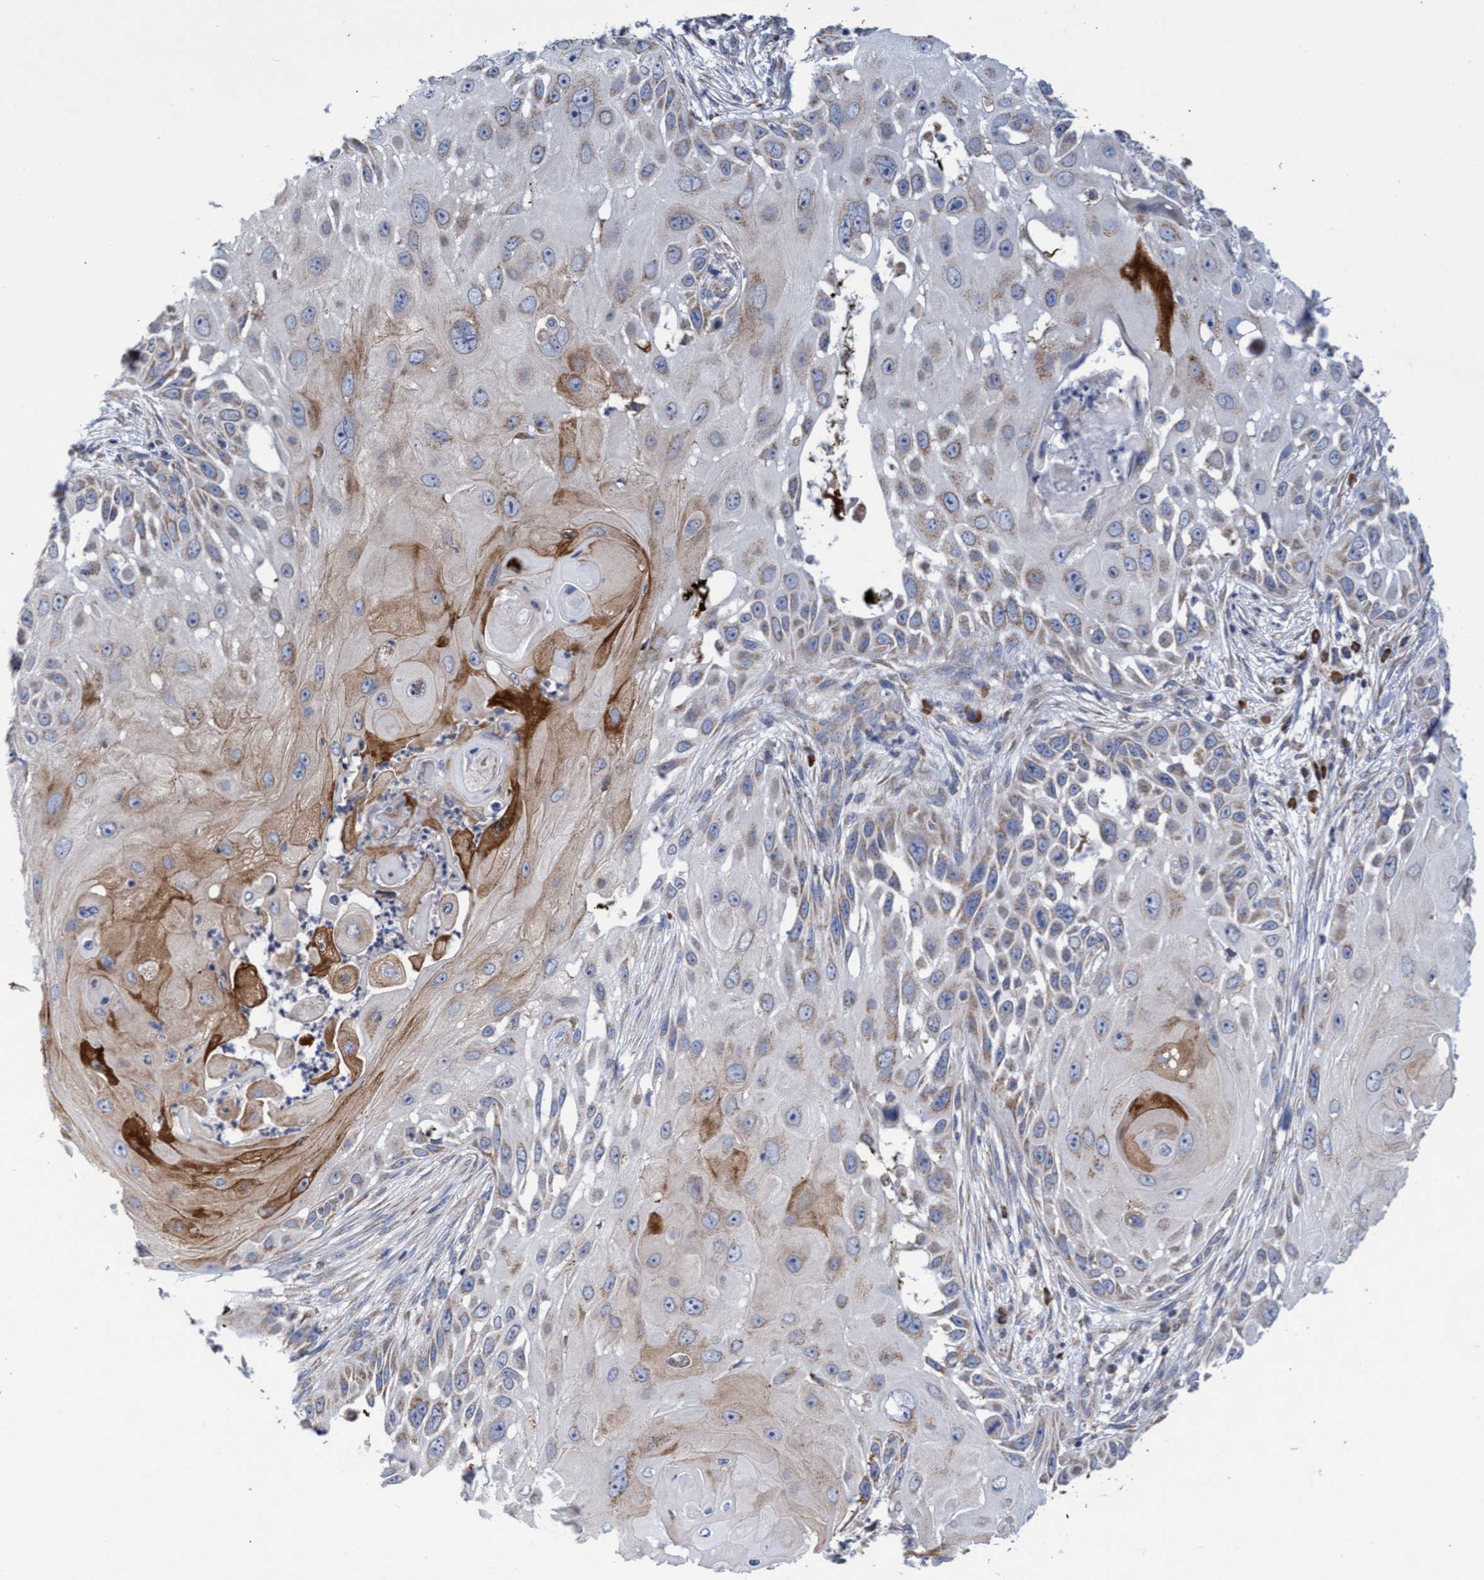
{"staining": {"intensity": "strong", "quantity": "<25%", "location": "cytoplasmic/membranous"}, "tissue": "skin cancer", "cell_type": "Tumor cells", "image_type": "cancer", "snomed": [{"axis": "morphology", "description": "Squamous cell carcinoma, NOS"}, {"axis": "topography", "description": "Skin"}], "caption": "Strong cytoplasmic/membranous positivity for a protein is appreciated in about <25% of tumor cells of skin cancer (squamous cell carcinoma) using immunohistochemistry.", "gene": "NAT16", "patient": {"sex": "female", "age": 44}}